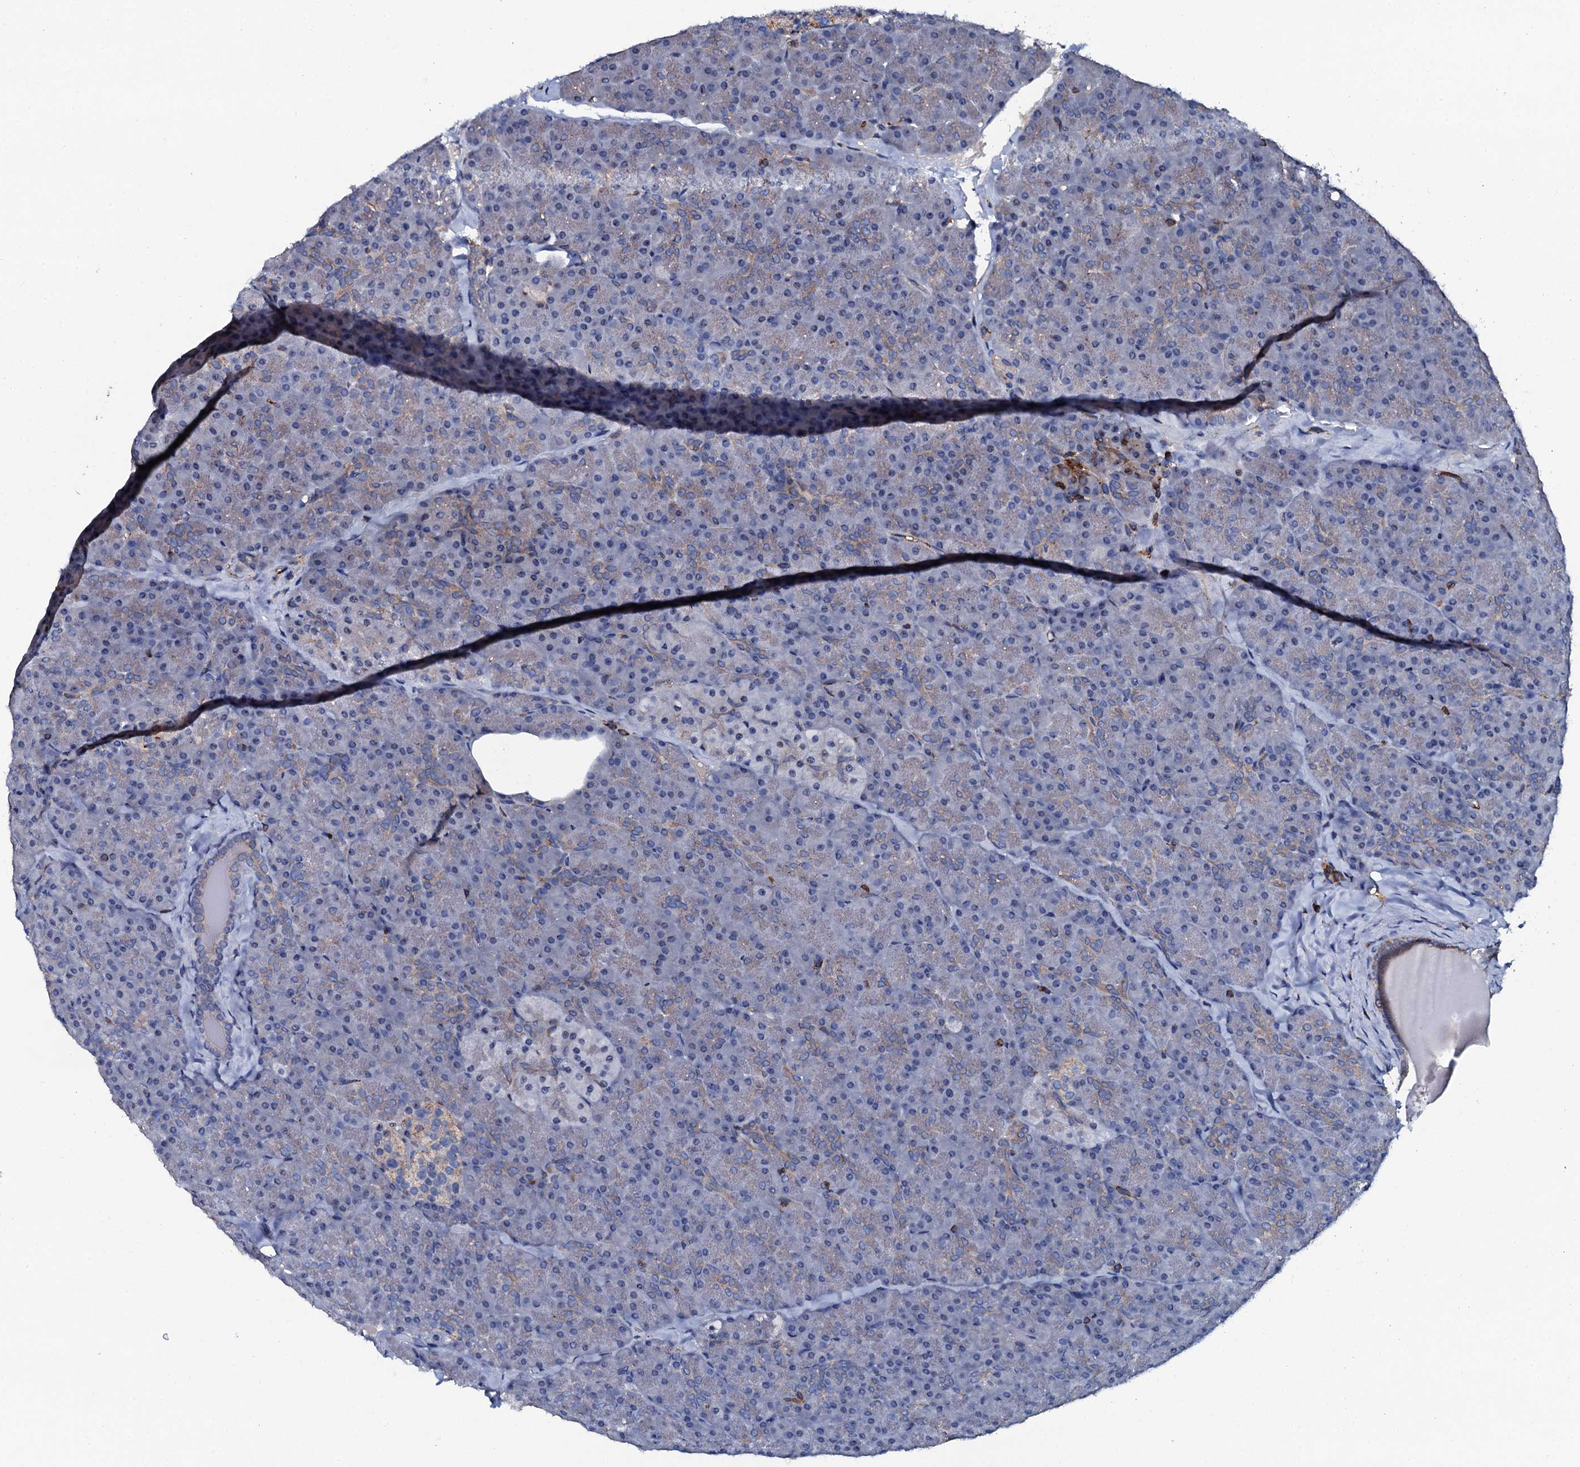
{"staining": {"intensity": "moderate", "quantity": "<25%", "location": "cytoplasmic/membranous,nuclear"}, "tissue": "pancreas", "cell_type": "Exocrine glandular cells", "image_type": "normal", "snomed": [{"axis": "morphology", "description": "Normal tissue, NOS"}, {"axis": "topography", "description": "Pancreas"}], "caption": "The image reveals immunohistochemical staining of normal pancreas. There is moderate cytoplasmic/membranous,nuclear staining is seen in about <25% of exocrine glandular cells.", "gene": "MS4A4E", "patient": {"sex": "male", "age": 36}}